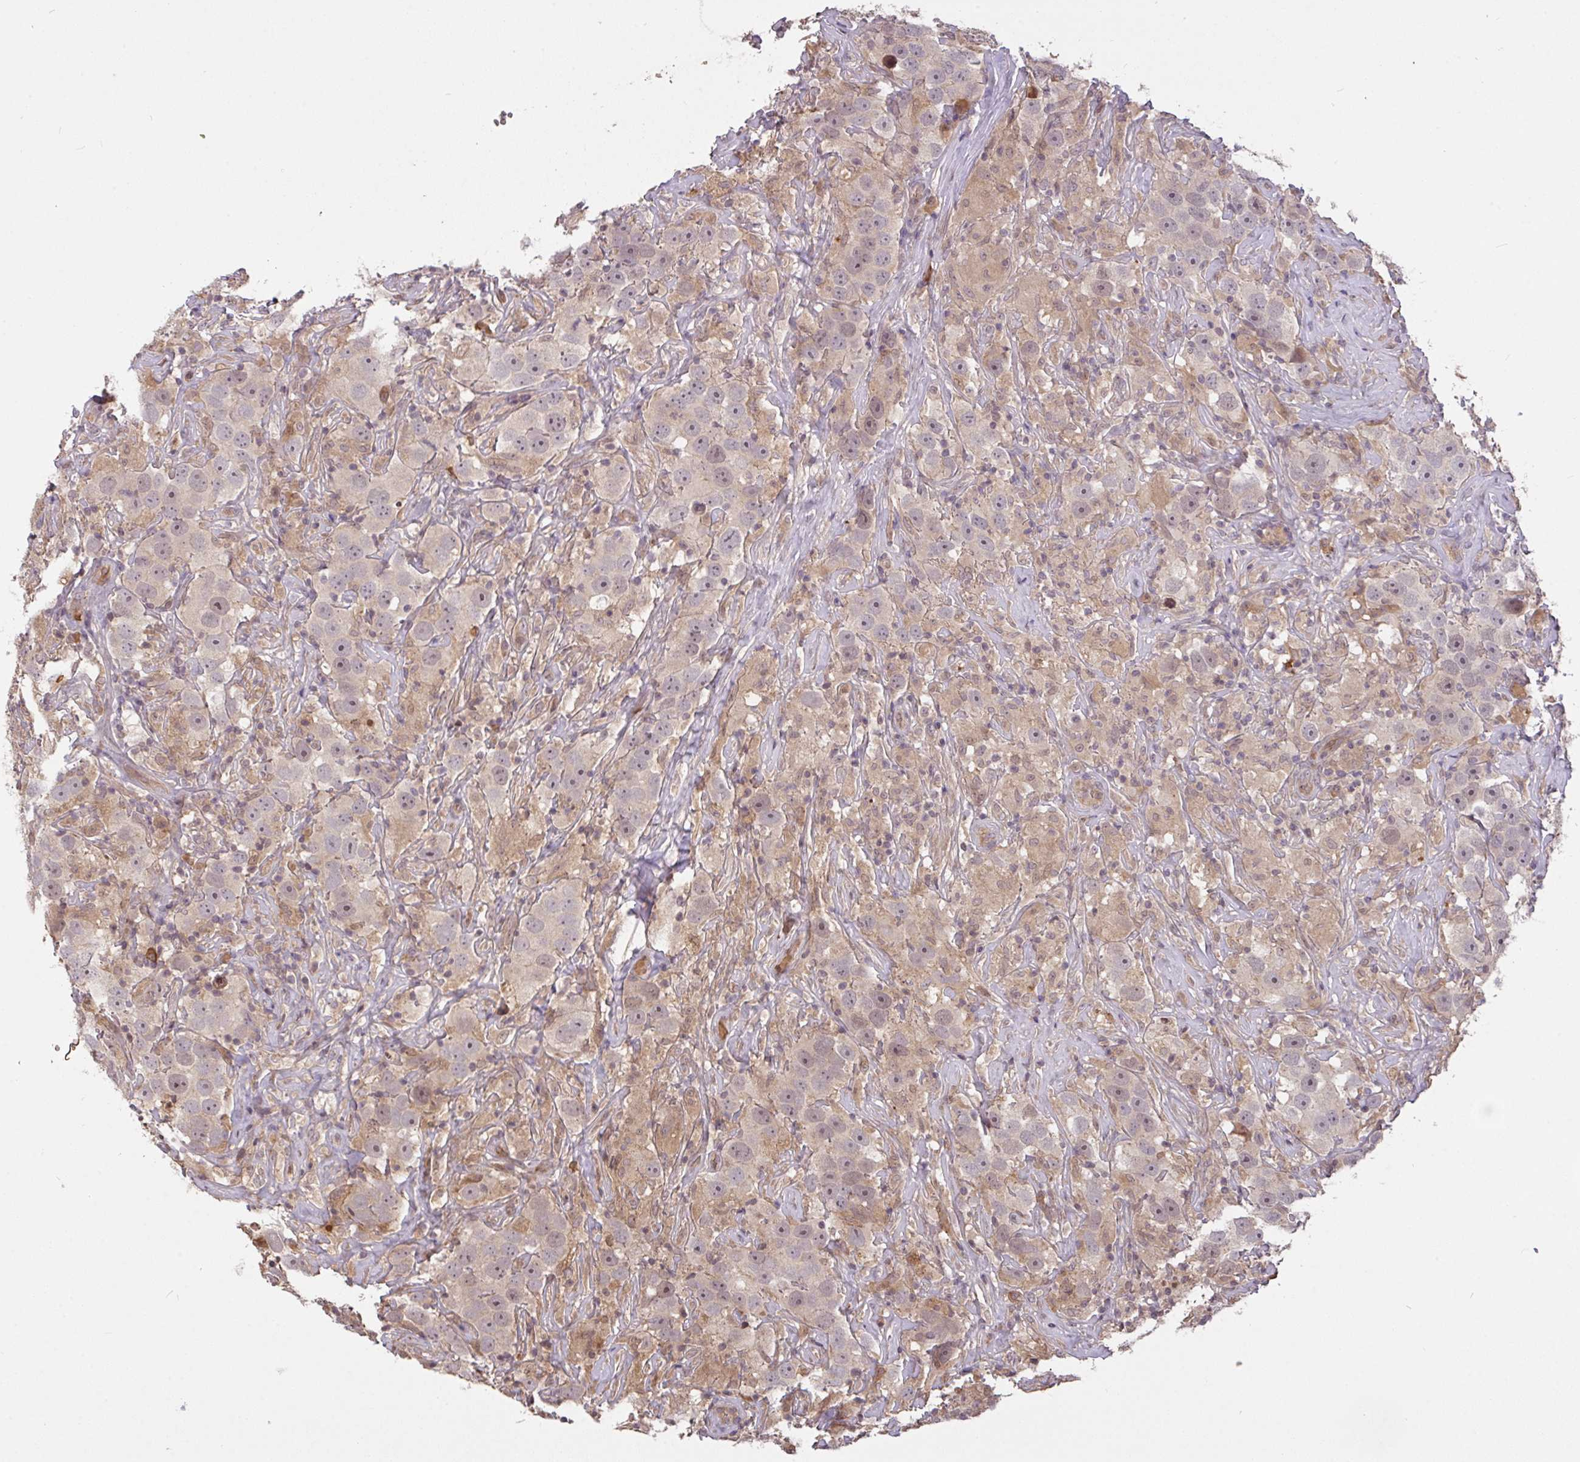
{"staining": {"intensity": "weak", "quantity": "<25%", "location": "nuclear"}, "tissue": "testis cancer", "cell_type": "Tumor cells", "image_type": "cancer", "snomed": [{"axis": "morphology", "description": "Seminoma, NOS"}, {"axis": "topography", "description": "Testis"}], "caption": "This is a micrograph of immunohistochemistry (IHC) staining of seminoma (testis), which shows no expression in tumor cells.", "gene": "FCER1A", "patient": {"sex": "male", "age": 49}}